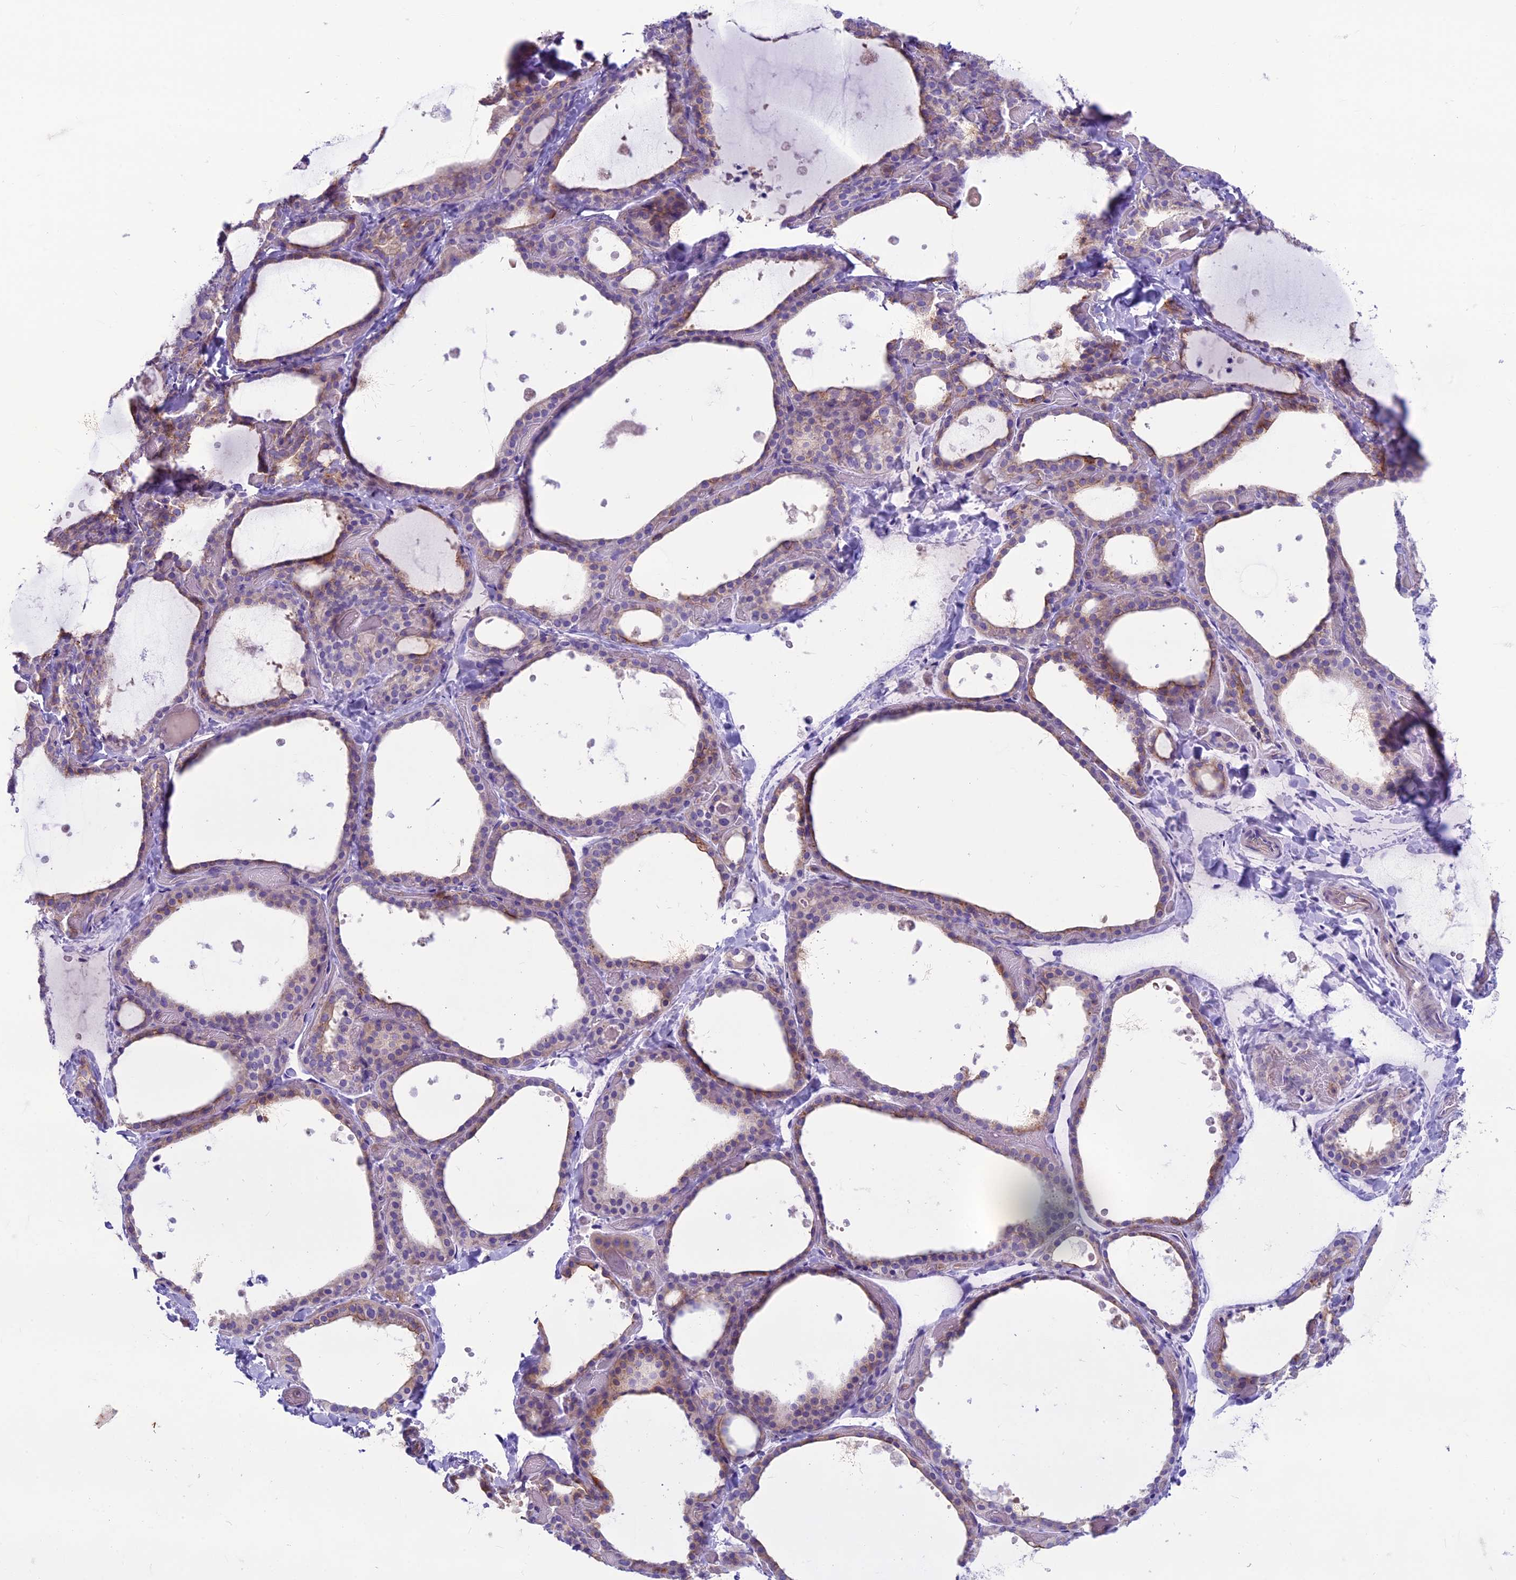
{"staining": {"intensity": "weak", "quantity": "25%-75%", "location": "cytoplasmic/membranous"}, "tissue": "thyroid gland", "cell_type": "Glandular cells", "image_type": "normal", "snomed": [{"axis": "morphology", "description": "Normal tissue, NOS"}, {"axis": "topography", "description": "Thyroid gland"}], "caption": "Glandular cells display weak cytoplasmic/membranous positivity in approximately 25%-75% of cells in benign thyroid gland. The staining is performed using DAB brown chromogen to label protein expression. The nuclei are counter-stained blue using hematoxylin.", "gene": "CDAN1", "patient": {"sex": "female", "age": 44}}